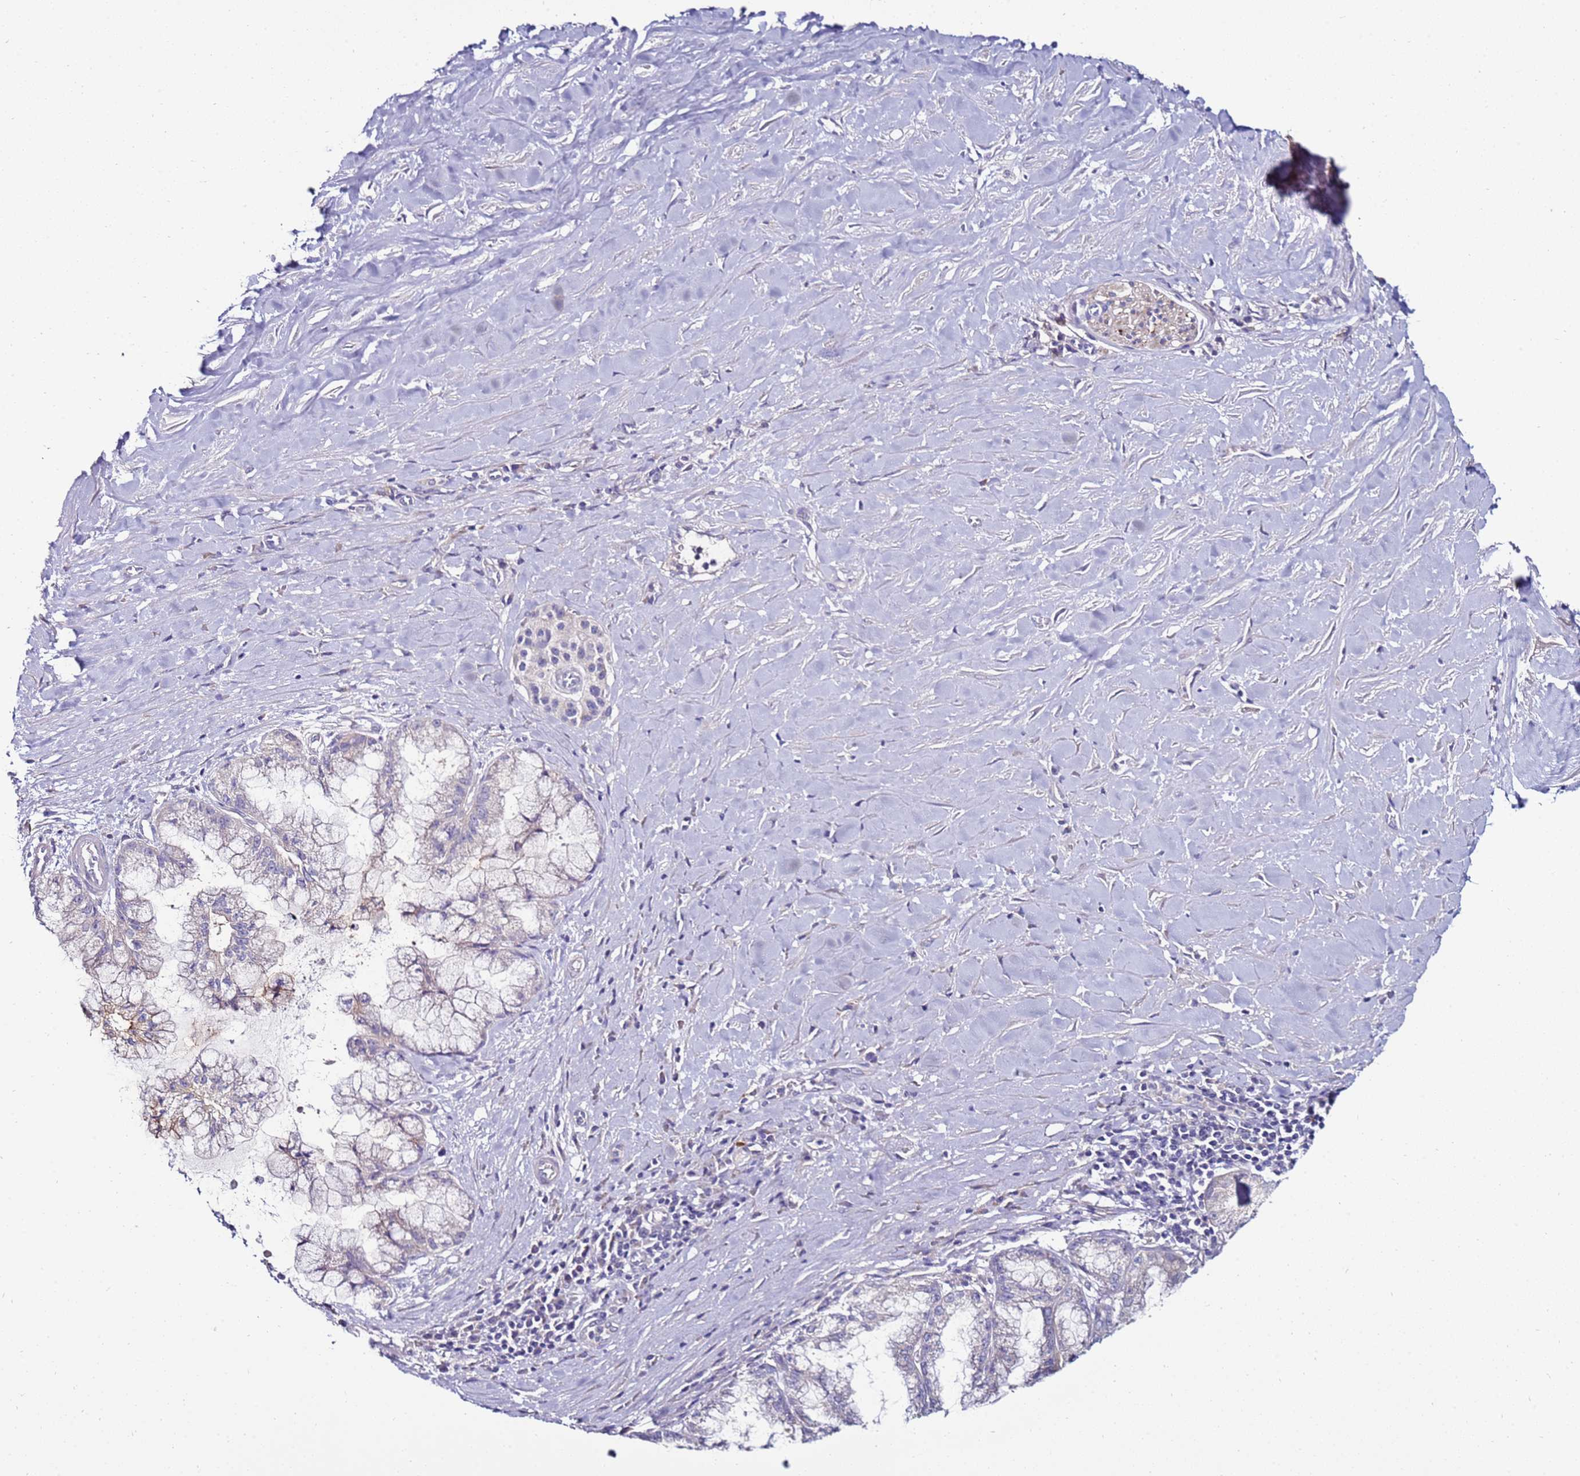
{"staining": {"intensity": "negative", "quantity": "none", "location": "none"}, "tissue": "pancreatic cancer", "cell_type": "Tumor cells", "image_type": "cancer", "snomed": [{"axis": "morphology", "description": "Adenocarcinoma, NOS"}, {"axis": "topography", "description": "Pancreas"}], "caption": "DAB immunohistochemical staining of human adenocarcinoma (pancreatic) exhibits no significant expression in tumor cells.", "gene": "GPN3", "patient": {"sex": "male", "age": 73}}